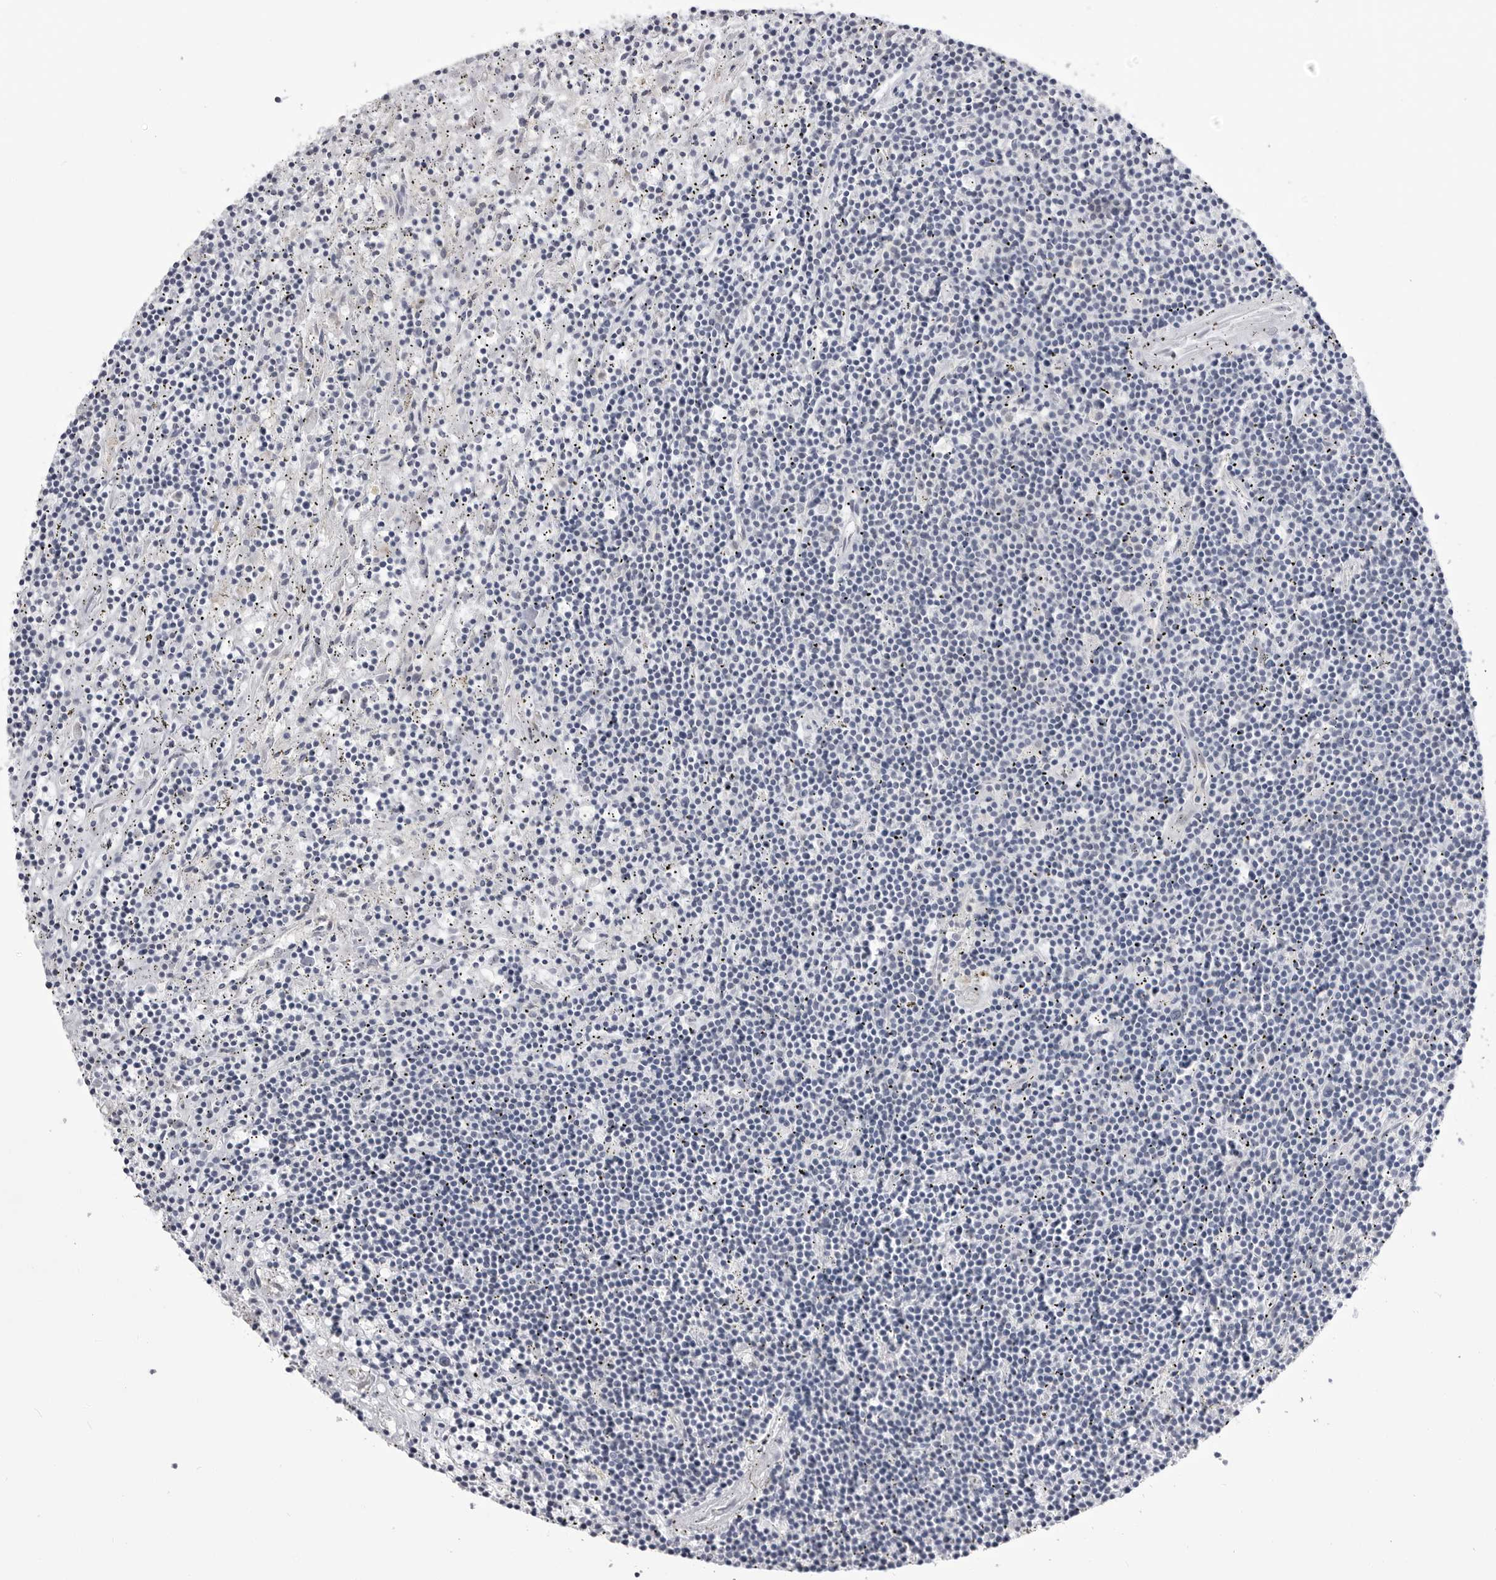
{"staining": {"intensity": "negative", "quantity": "none", "location": "none"}, "tissue": "lymphoma", "cell_type": "Tumor cells", "image_type": "cancer", "snomed": [{"axis": "morphology", "description": "Malignant lymphoma, non-Hodgkin's type, Low grade"}, {"axis": "topography", "description": "Spleen"}], "caption": "Immunohistochemical staining of low-grade malignant lymphoma, non-Hodgkin's type demonstrates no significant staining in tumor cells.", "gene": "FH", "patient": {"sex": "male", "age": 76}}